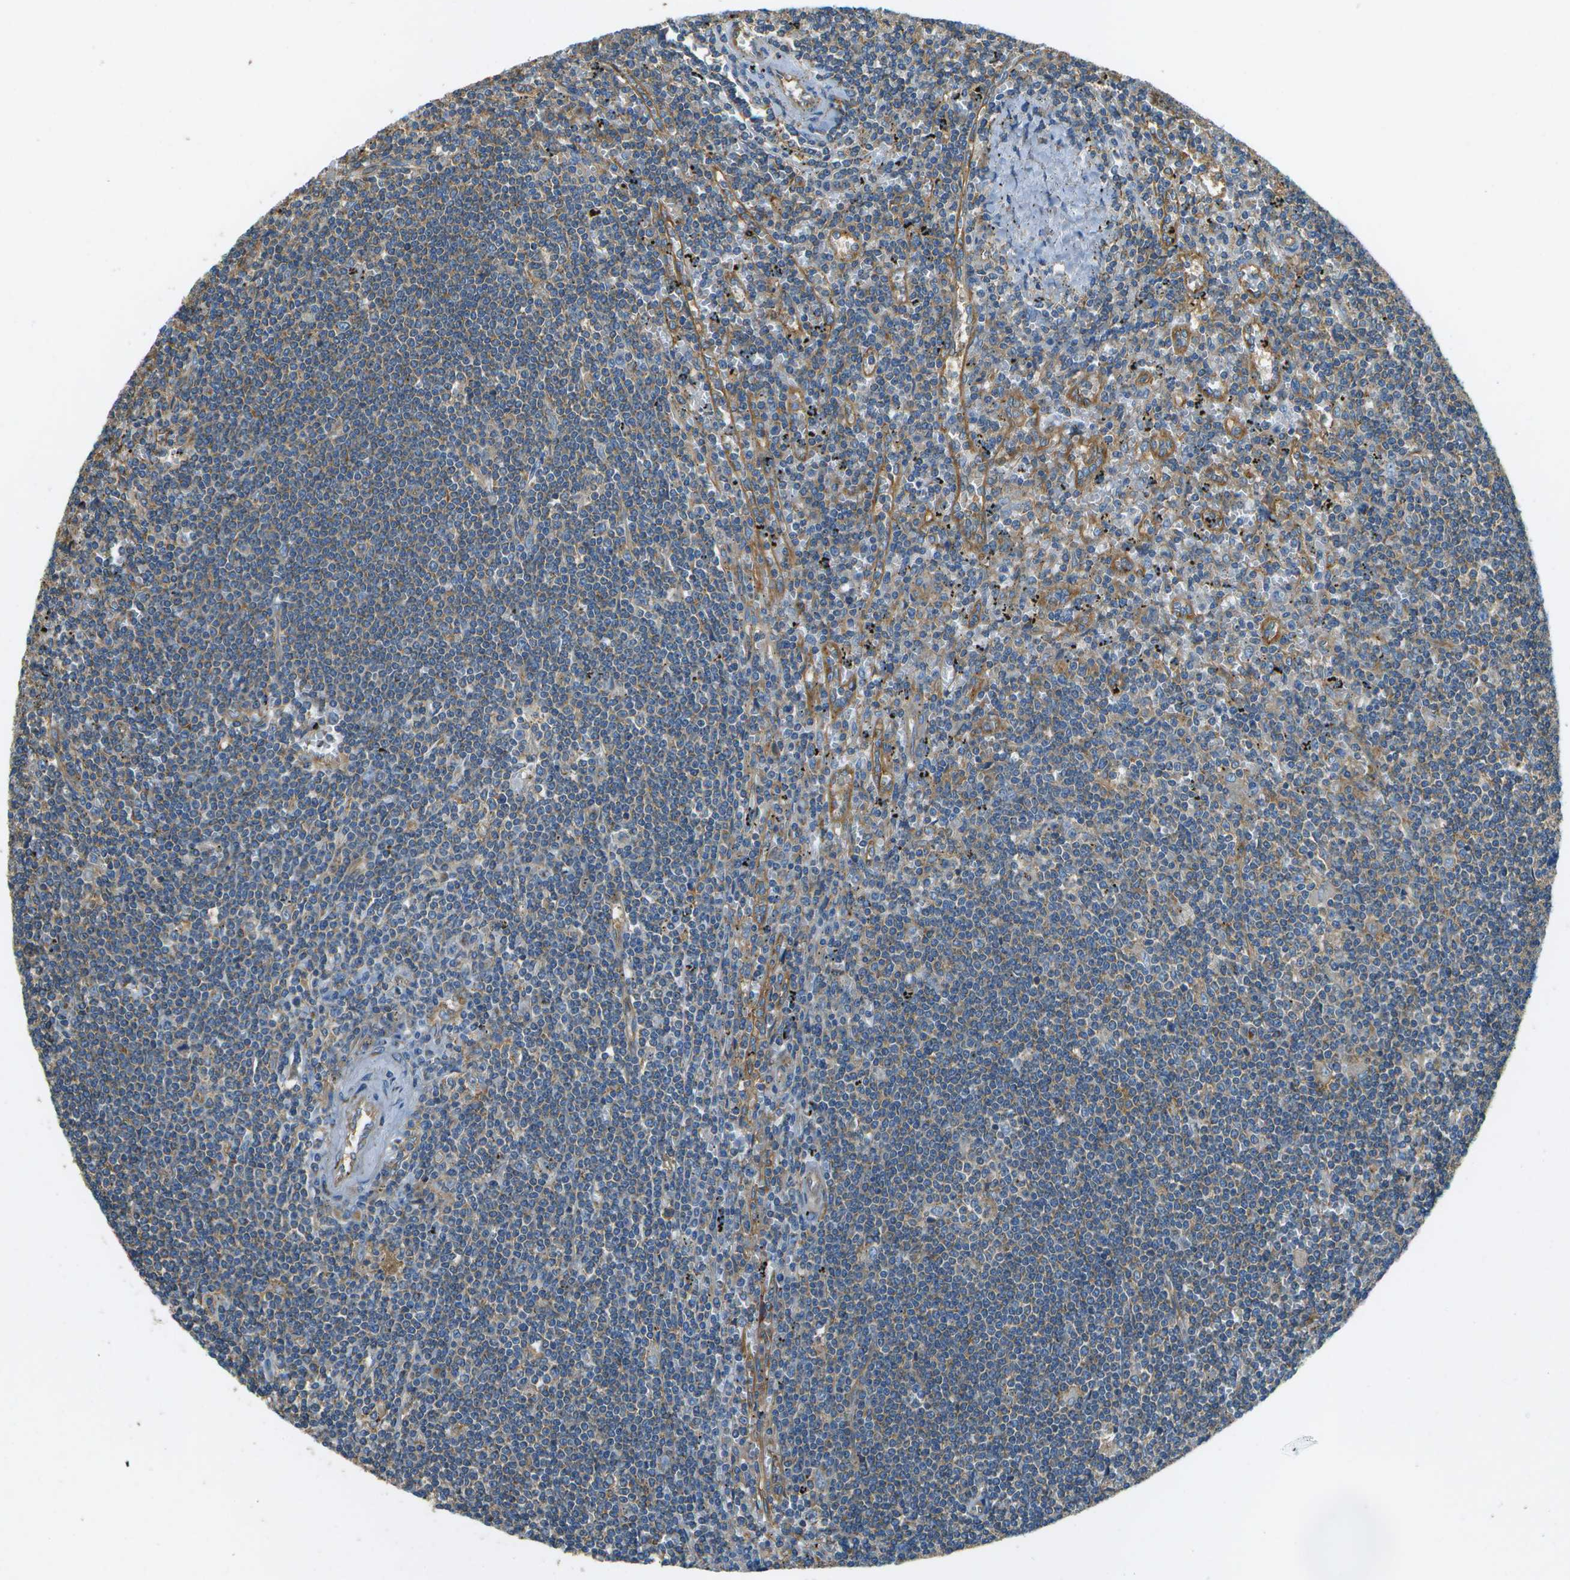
{"staining": {"intensity": "weak", "quantity": "<25%", "location": "cytoplasmic/membranous"}, "tissue": "lymphoma", "cell_type": "Tumor cells", "image_type": "cancer", "snomed": [{"axis": "morphology", "description": "Malignant lymphoma, non-Hodgkin's type, Low grade"}, {"axis": "topography", "description": "Spleen"}], "caption": "High power microscopy photomicrograph of an IHC image of low-grade malignant lymphoma, non-Hodgkin's type, revealing no significant staining in tumor cells.", "gene": "CLTC", "patient": {"sex": "male", "age": 76}}